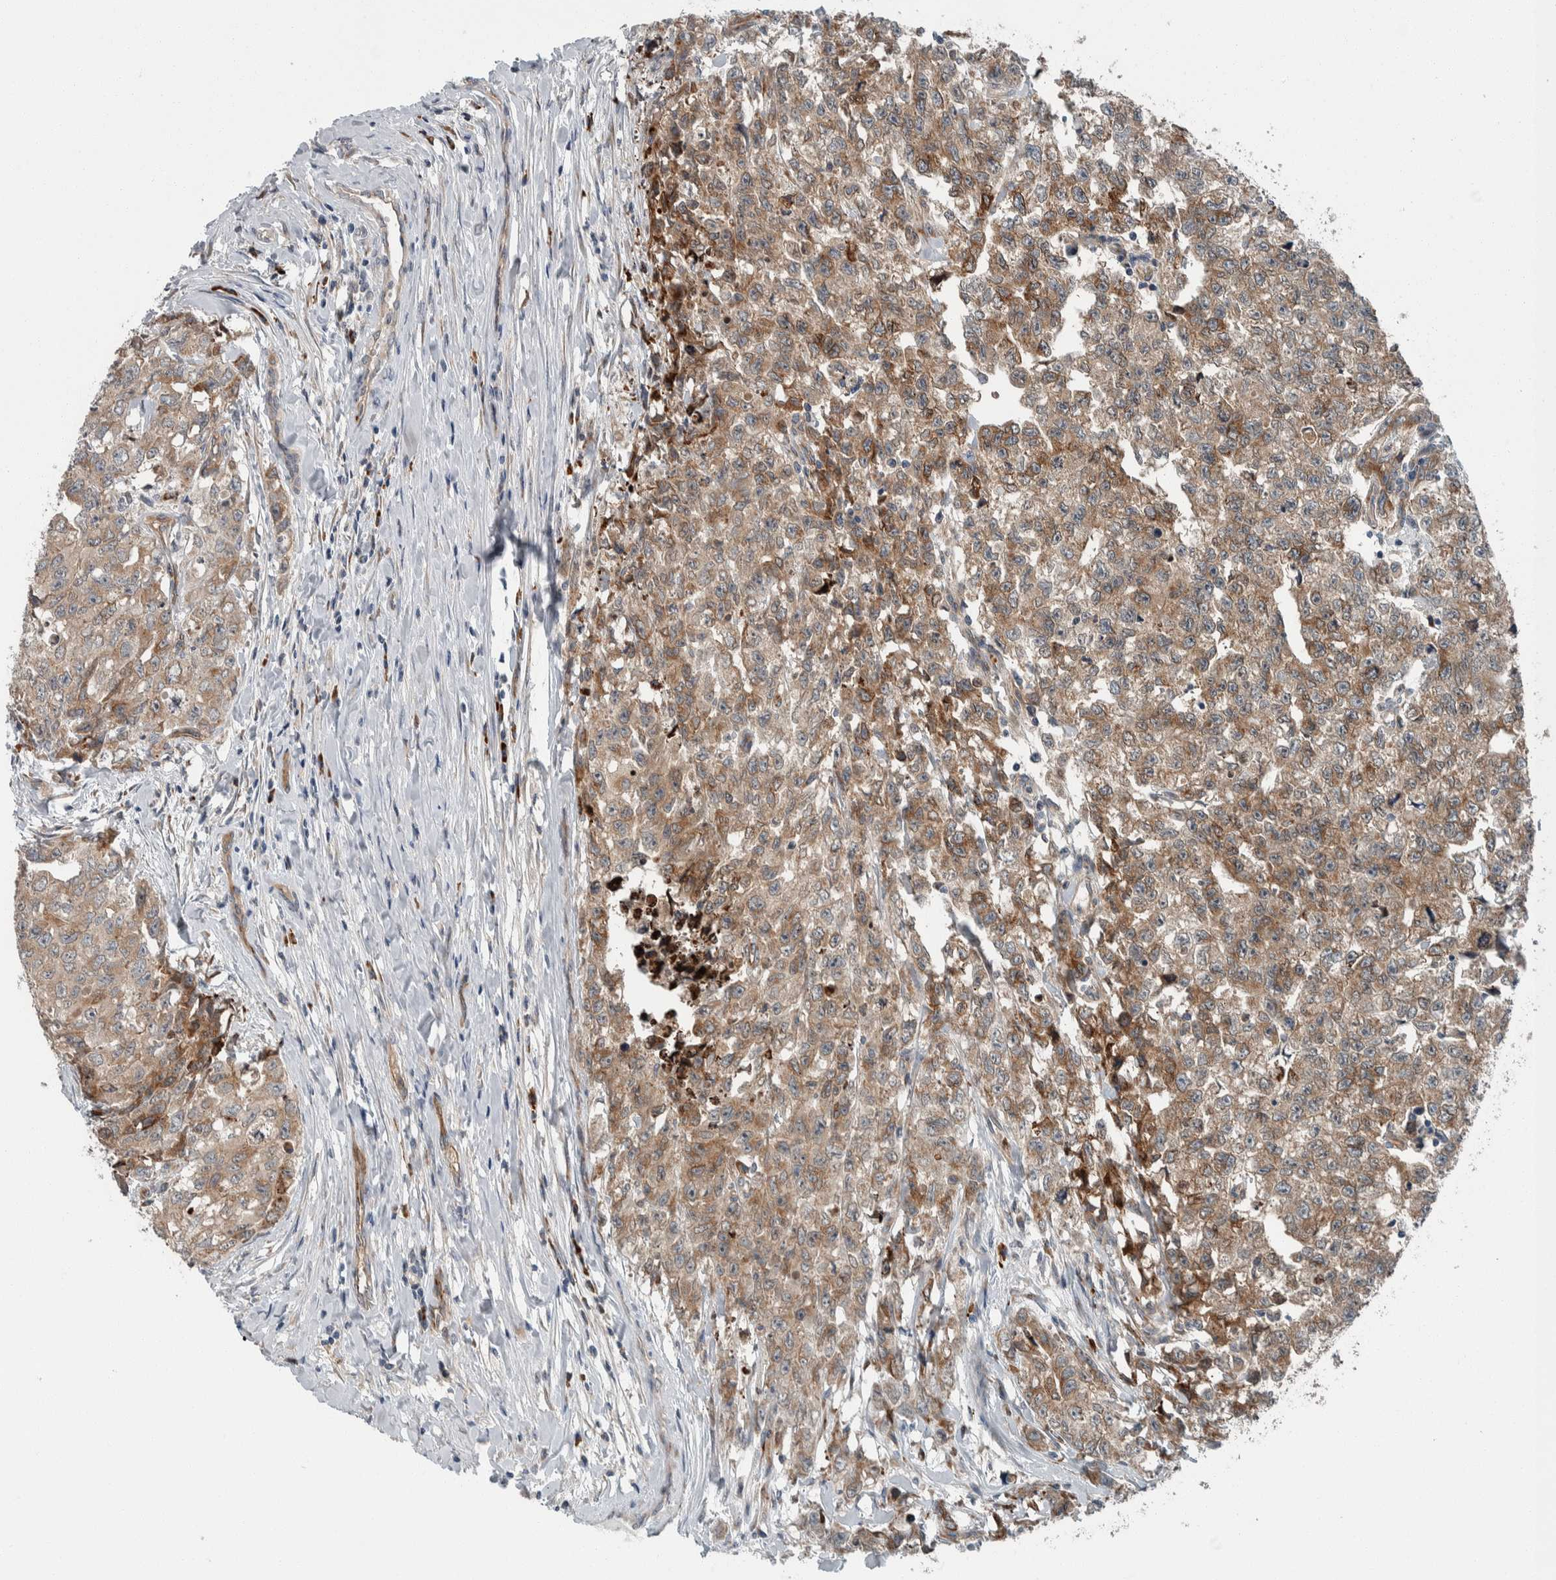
{"staining": {"intensity": "moderate", "quantity": ">75%", "location": "cytoplasmic/membranous"}, "tissue": "testis cancer", "cell_type": "Tumor cells", "image_type": "cancer", "snomed": [{"axis": "morphology", "description": "Carcinoma, Embryonal, NOS"}, {"axis": "topography", "description": "Testis"}], "caption": "This histopathology image reveals testis cancer (embryonal carcinoma) stained with immunohistochemistry (IHC) to label a protein in brown. The cytoplasmic/membranous of tumor cells show moderate positivity for the protein. Nuclei are counter-stained blue.", "gene": "USP25", "patient": {"sex": "male", "age": 28}}